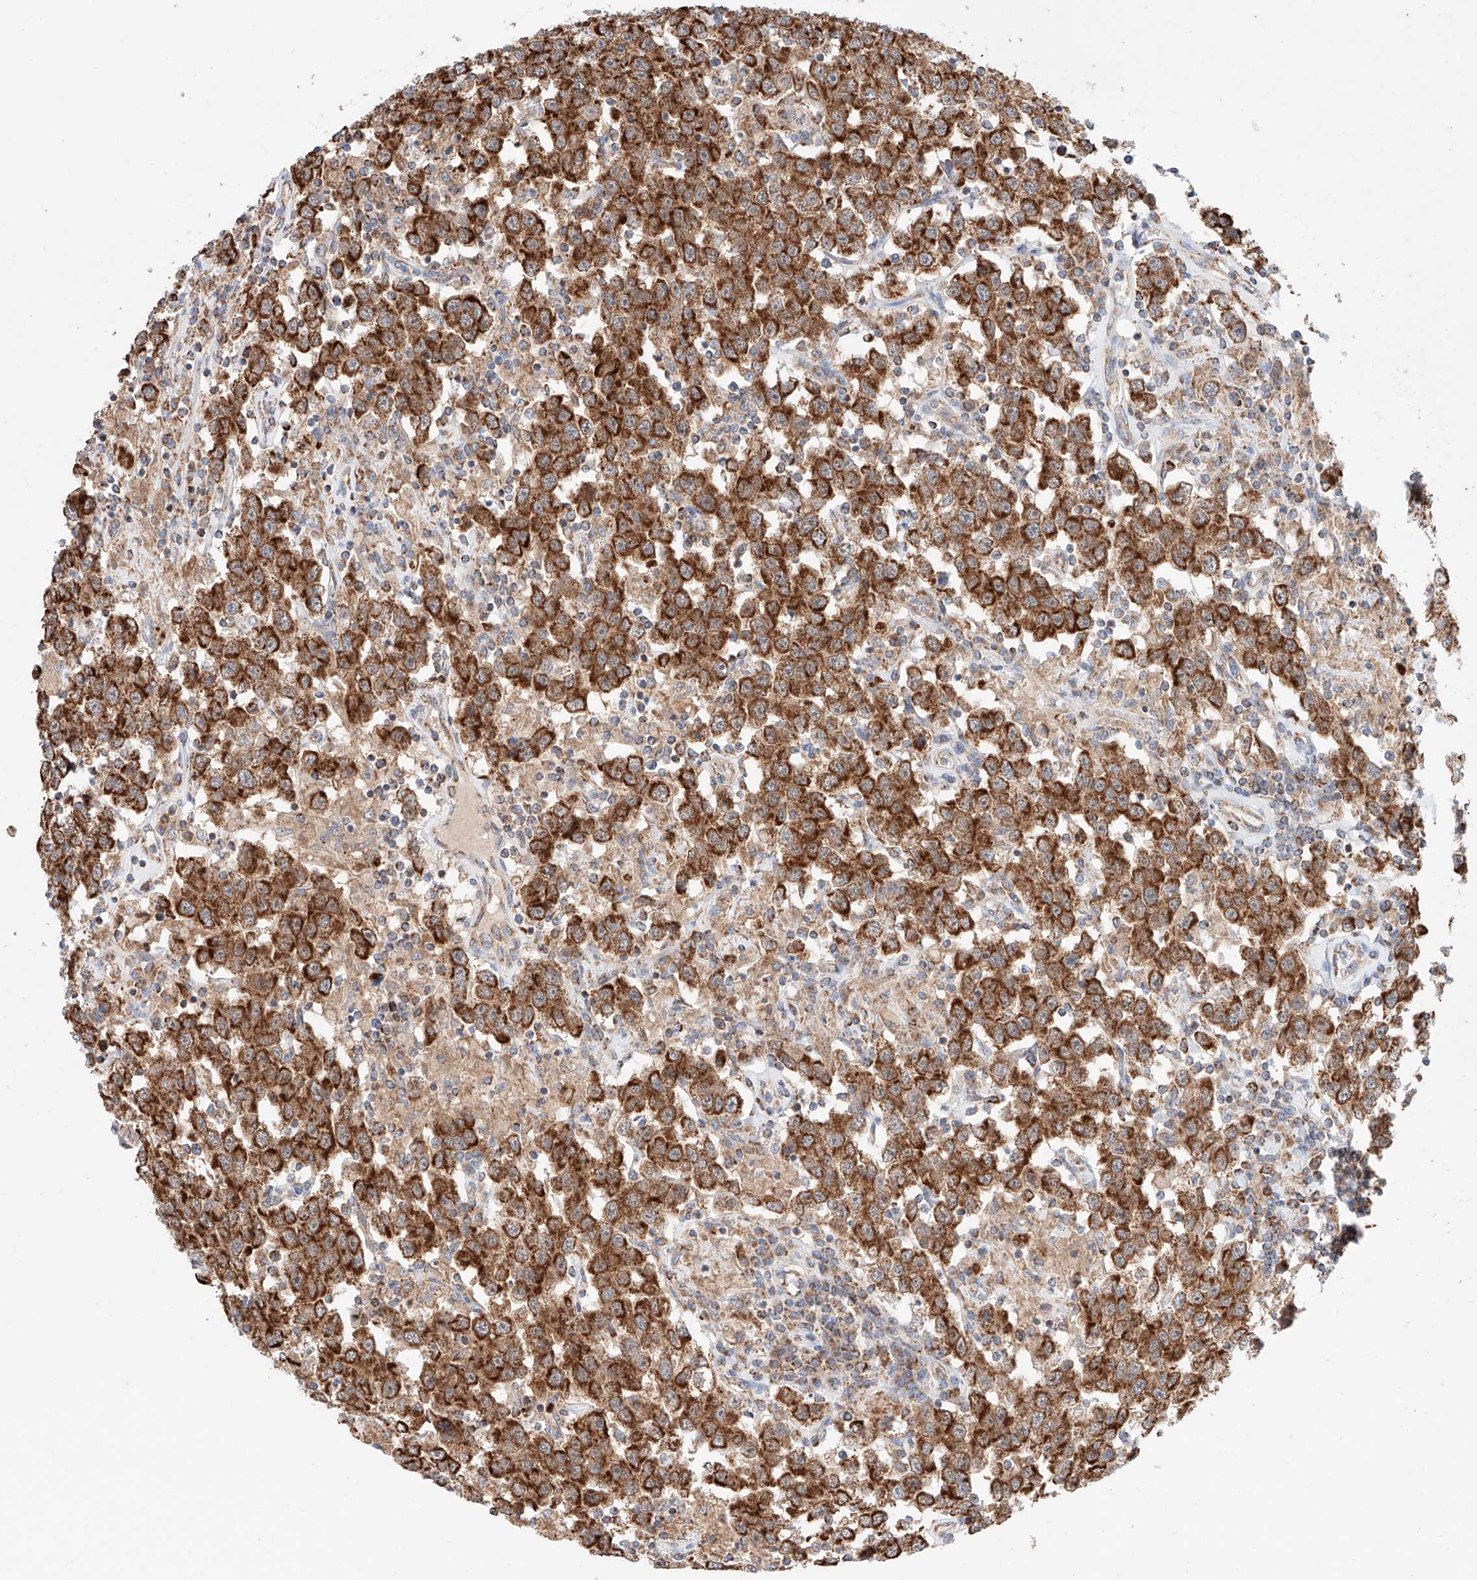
{"staining": {"intensity": "strong", "quantity": ">75%", "location": "cytoplasmic/membranous"}, "tissue": "testis cancer", "cell_type": "Tumor cells", "image_type": "cancer", "snomed": [{"axis": "morphology", "description": "Seminoma, NOS"}, {"axis": "topography", "description": "Testis"}], "caption": "Seminoma (testis) was stained to show a protein in brown. There is high levels of strong cytoplasmic/membranous positivity in about >75% of tumor cells.", "gene": "KTI12", "patient": {"sex": "male", "age": 41}}